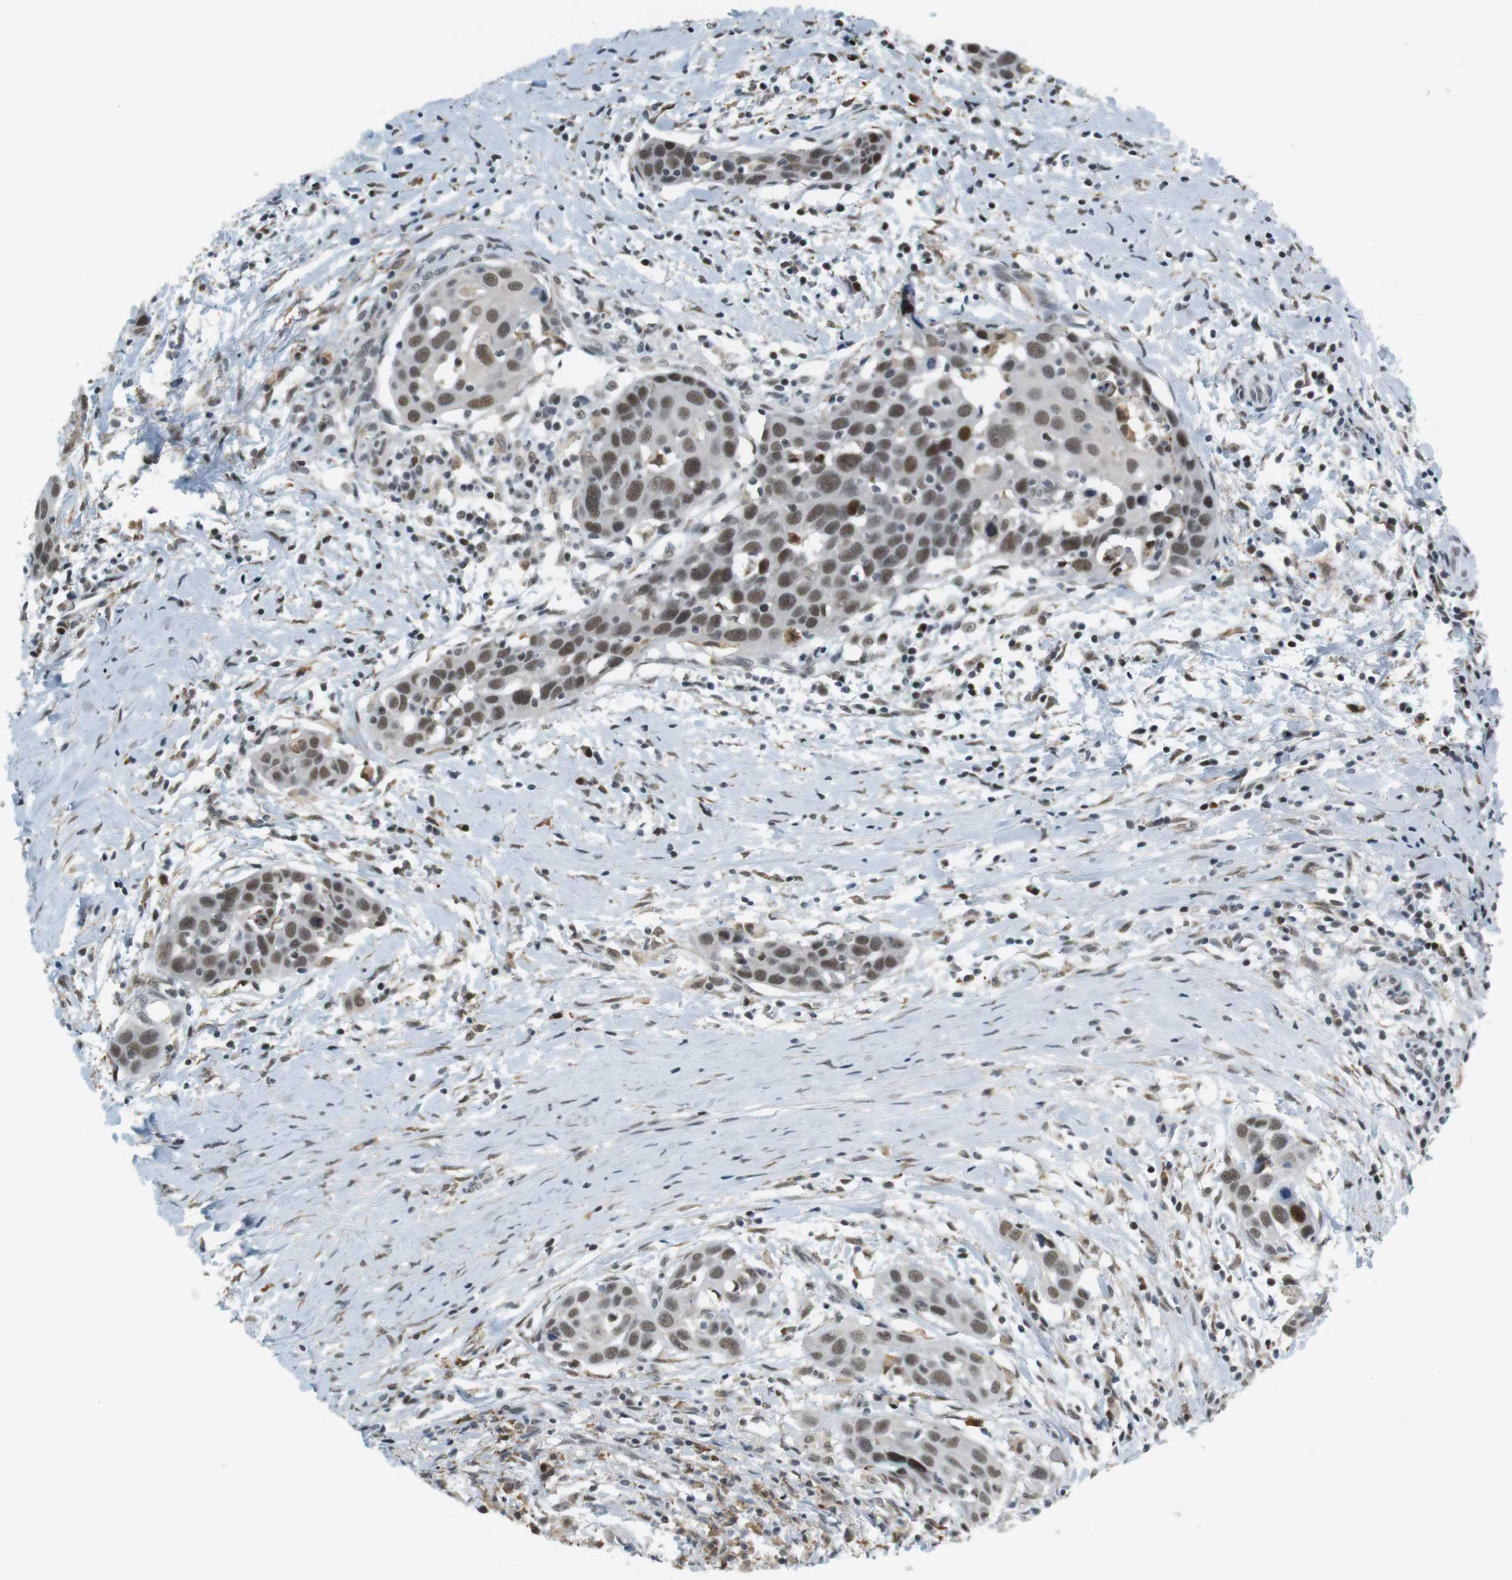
{"staining": {"intensity": "moderate", "quantity": ">75%", "location": "nuclear"}, "tissue": "head and neck cancer", "cell_type": "Tumor cells", "image_type": "cancer", "snomed": [{"axis": "morphology", "description": "Squamous cell carcinoma, NOS"}, {"axis": "topography", "description": "Oral tissue"}, {"axis": "topography", "description": "Head-Neck"}], "caption": "Moderate nuclear expression is present in about >75% of tumor cells in squamous cell carcinoma (head and neck).", "gene": "RNF38", "patient": {"sex": "female", "age": 50}}